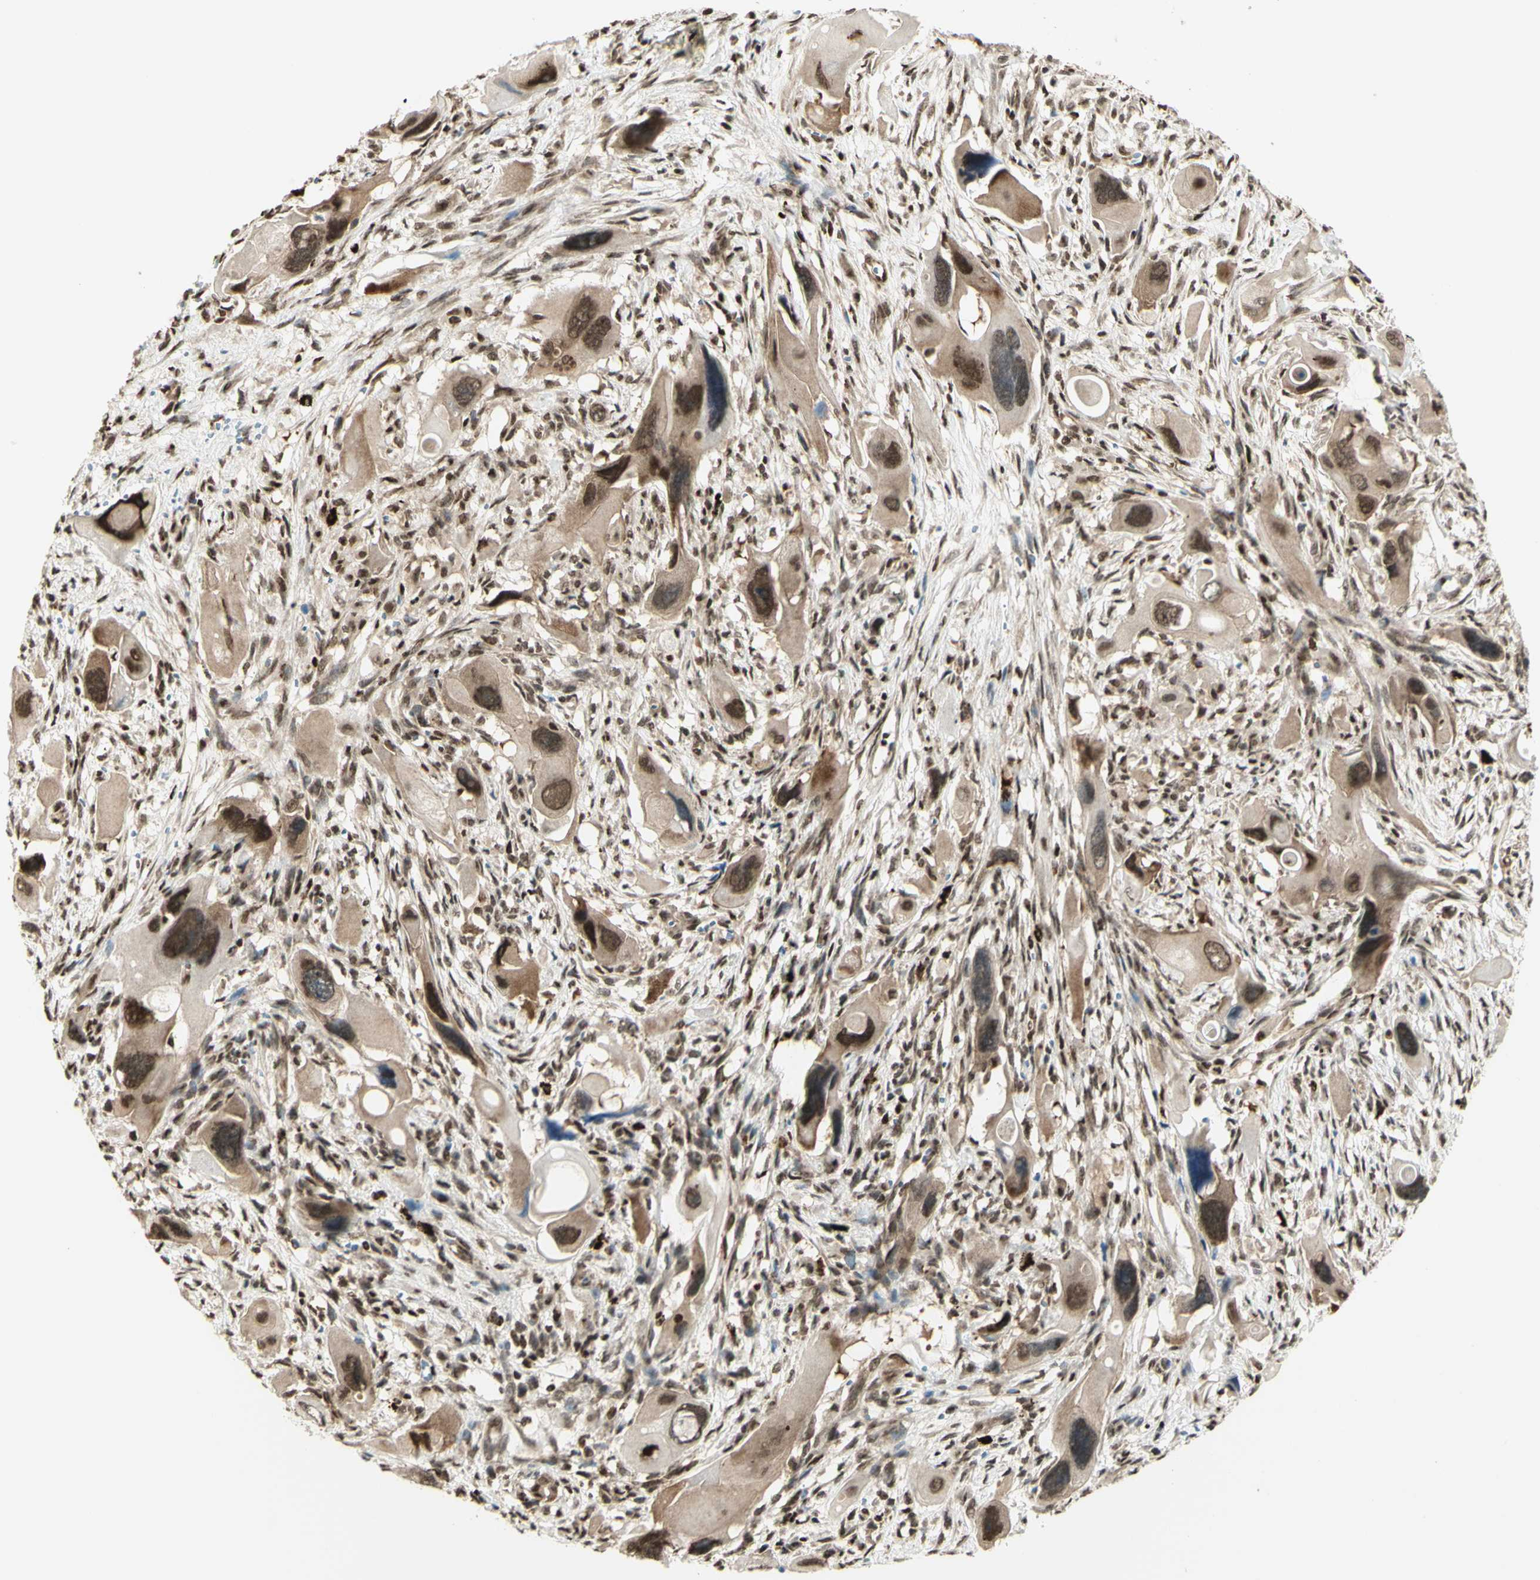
{"staining": {"intensity": "strong", "quantity": ">75%", "location": "nuclear"}, "tissue": "pancreatic cancer", "cell_type": "Tumor cells", "image_type": "cancer", "snomed": [{"axis": "morphology", "description": "Adenocarcinoma, NOS"}, {"axis": "topography", "description": "Pancreas"}], "caption": "An IHC photomicrograph of tumor tissue is shown. Protein staining in brown labels strong nuclear positivity in pancreatic cancer (adenocarcinoma) within tumor cells.", "gene": "ZMYM6", "patient": {"sex": "male", "age": 73}}